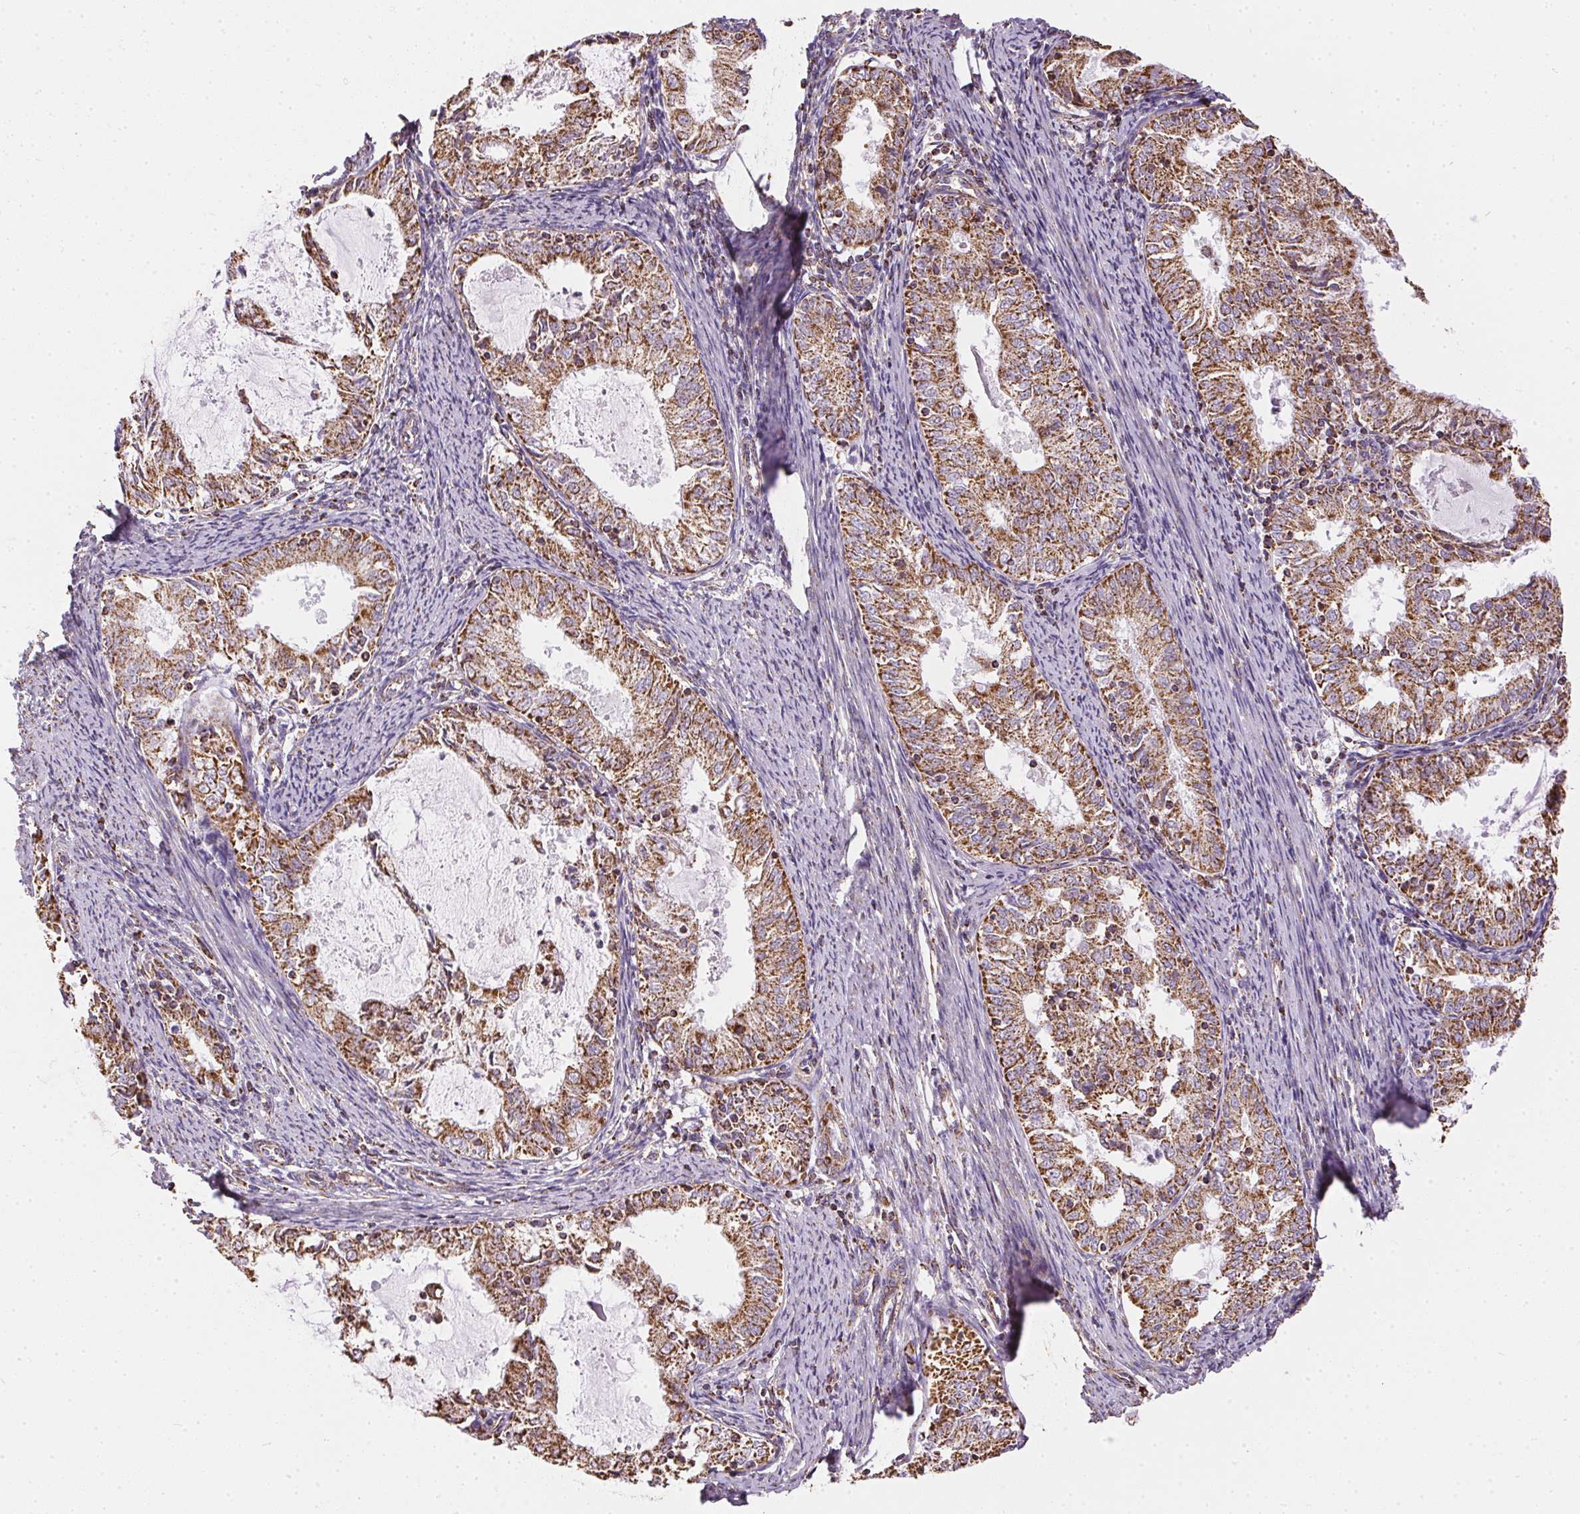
{"staining": {"intensity": "strong", "quantity": ">75%", "location": "cytoplasmic/membranous"}, "tissue": "endometrial cancer", "cell_type": "Tumor cells", "image_type": "cancer", "snomed": [{"axis": "morphology", "description": "Adenocarcinoma, NOS"}, {"axis": "topography", "description": "Endometrium"}], "caption": "IHC histopathology image of neoplastic tissue: human endometrial adenocarcinoma stained using immunohistochemistry exhibits high levels of strong protein expression localized specifically in the cytoplasmic/membranous of tumor cells, appearing as a cytoplasmic/membranous brown color.", "gene": "MAPK11", "patient": {"sex": "female", "age": 57}}